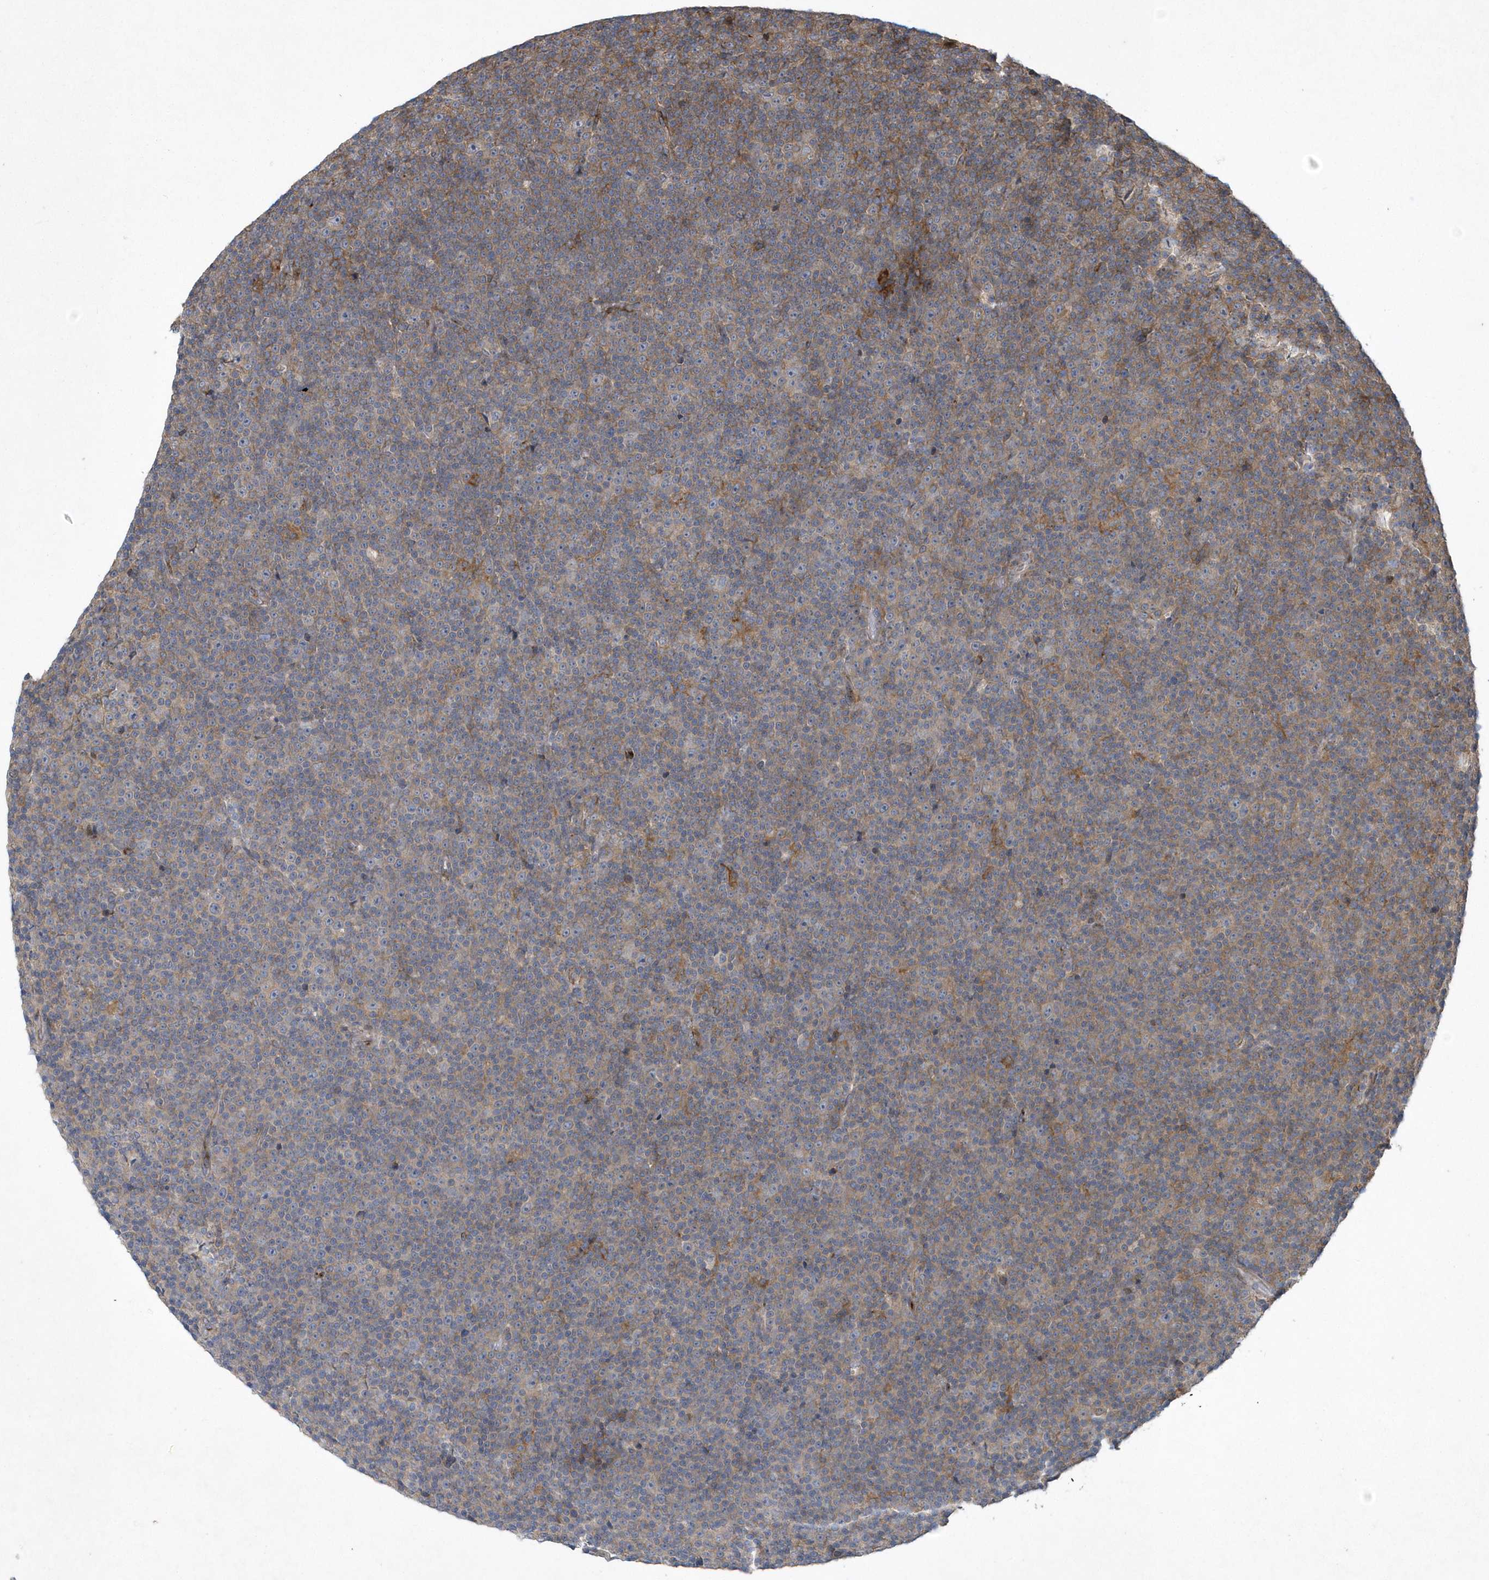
{"staining": {"intensity": "weak", "quantity": "25%-75%", "location": "cytoplasmic/membranous"}, "tissue": "lymphoma", "cell_type": "Tumor cells", "image_type": "cancer", "snomed": [{"axis": "morphology", "description": "Malignant lymphoma, non-Hodgkin's type, Low grade"}, {"axis": "topography", "description": "Lymph node"}], "caption": "Tumor cells reveal low levels of weak cytoplasmic/membranous staining in about 25%-75% of cells in human malignant lymphoma, non-Hodgkin's type (low-grade).", "gene": "N4BP2", "patient": {"sex": "female", "age": 67}}